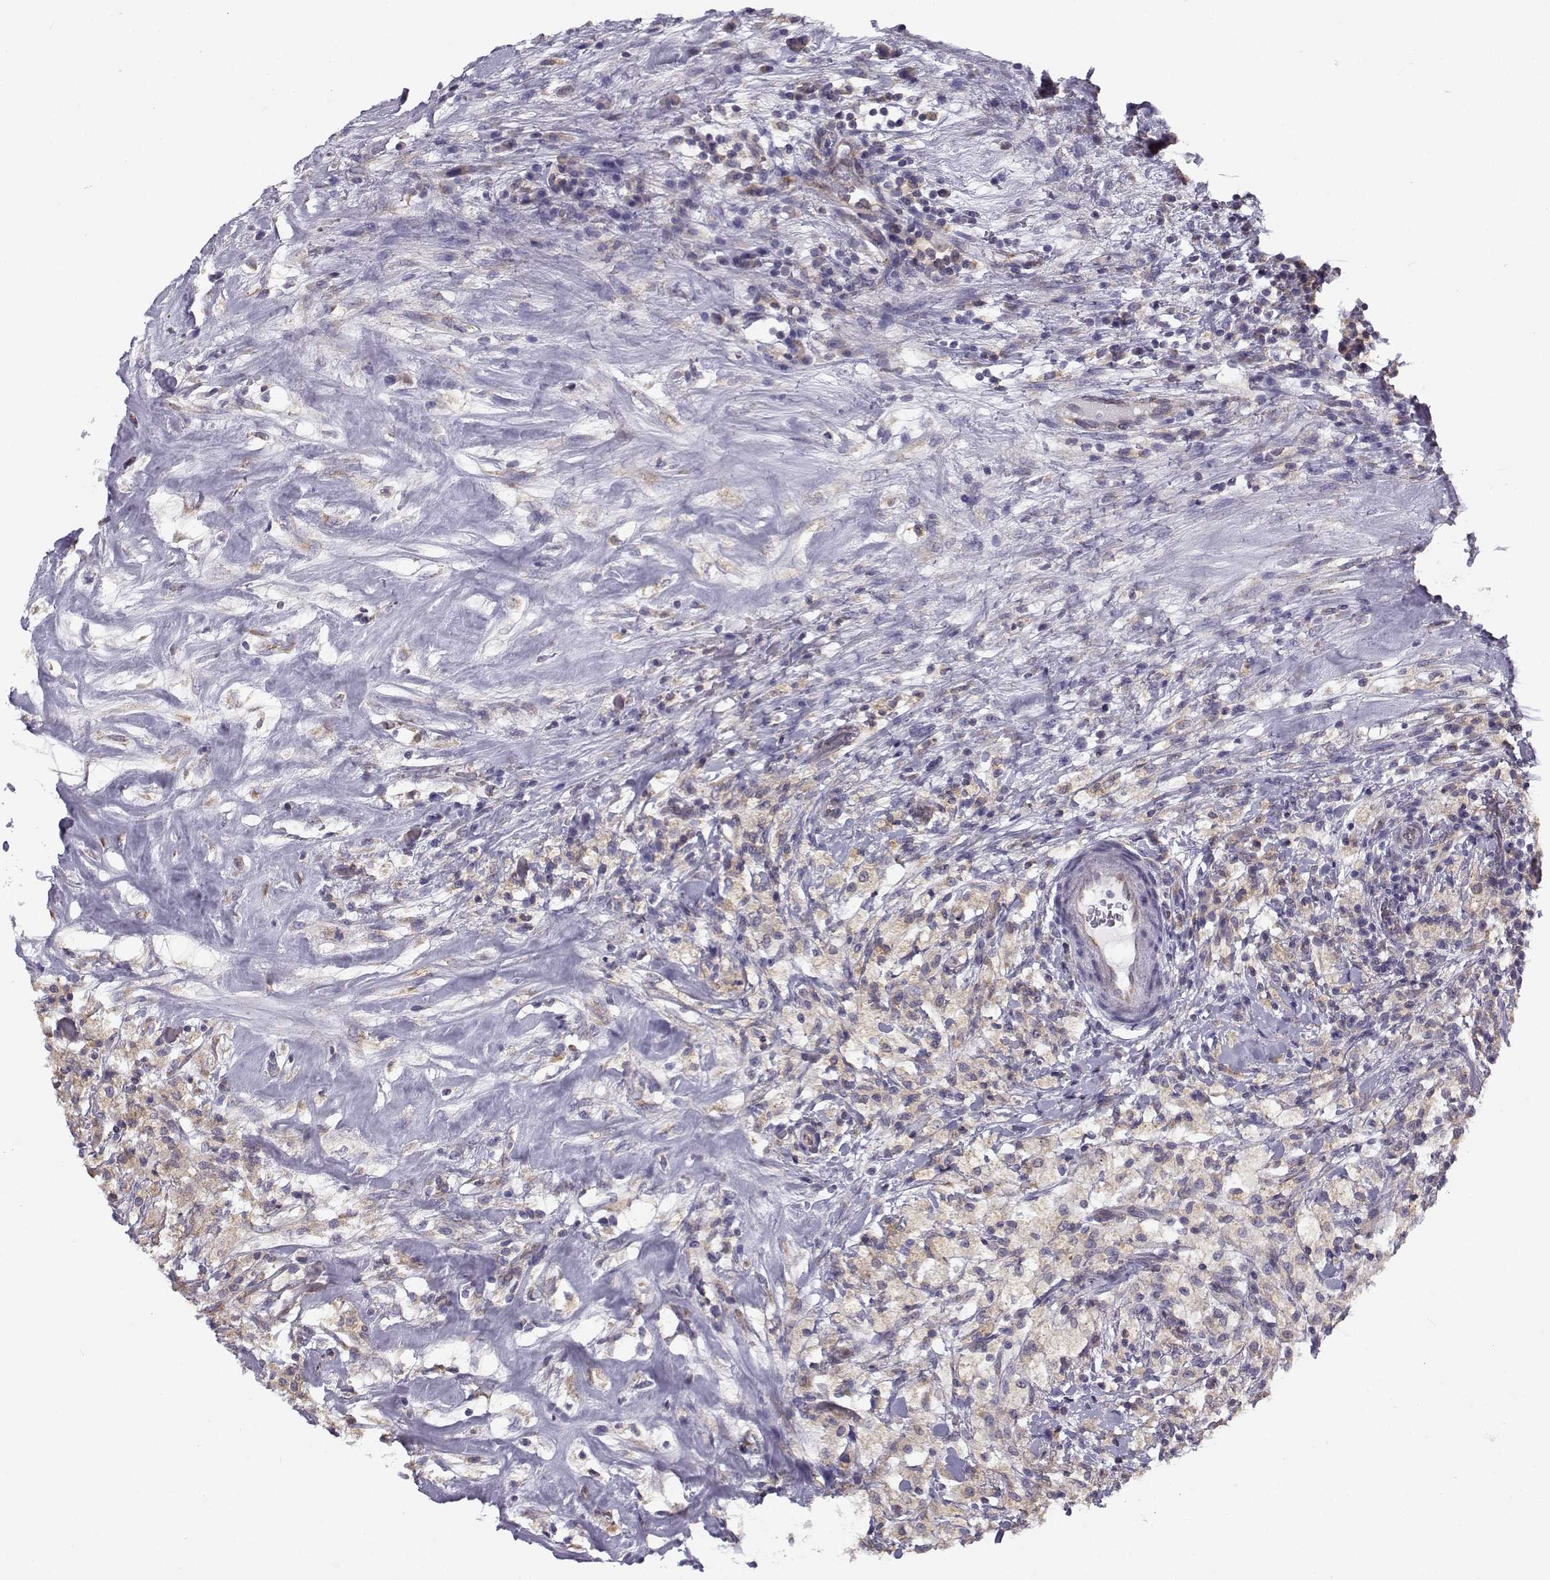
{"staining": {"intensity": "weak", "quantity": ">75%", "location": "cytoplasmic/membranous"}, "tissue": "testis cancer", "cell_type": "Tumor cells", "image_type": "cancer", "snomed": [{"axis": "morphology", "description": "Necrosis, NOS"}, {"axis": "morphology", "description": "Carcinoma, Embryonal, NOS"}, {"axis": "topography", "description": "Testis"}], "caption": "The image reveals staining of testis cancer (embryonal carcinoma), revealing weak cytoplasmic/membranous protein expression (brown color) within tumor cells.", "gene": "BEND6", "patient": {"sex": "male", "age": 19}}